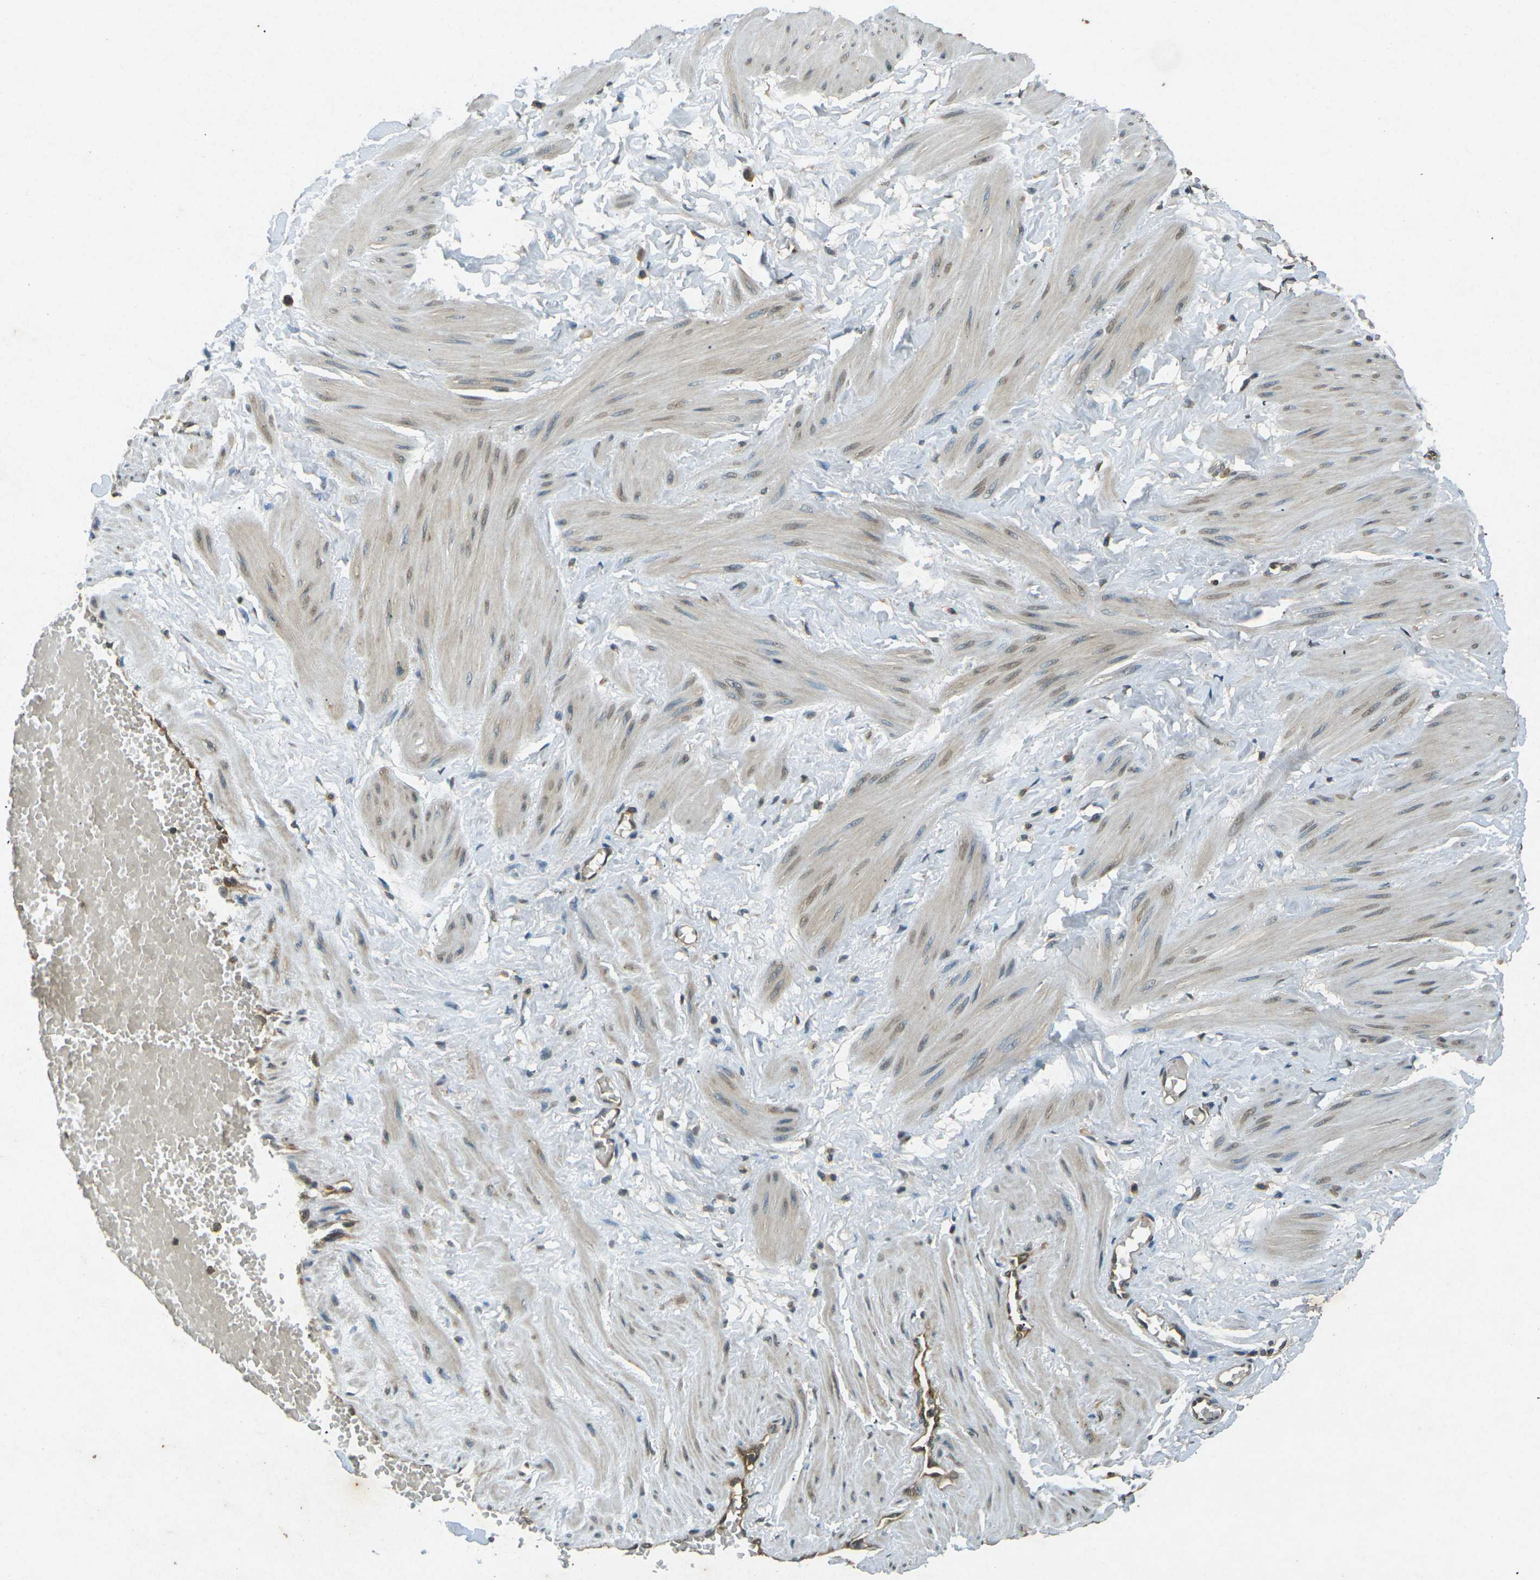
{"staining": {"intensity": "moderate", "quantity": ">75%", "location": "cytoplasmic/membranous"}, "tissue": "adipose tissue", "cell_type": "Adipocytes", "image_type": "normal", "snomed": [{"axis": "morphology", "description": "Normal tissue, NOS"}, {"axis": "topography", "description": "Soft tissue"}, {"axis": "topography", "description": "Vascular tissue"}], "caption": "Adipose tissue was stained to show a protein in brown. There is medium levels of moderate cytoplasmic/membranous expression in about >75% of adipocytes. Nuclei are stained in blue.", "gene": "PDE2A", "patient": {"sex": "female", "age": 35}}